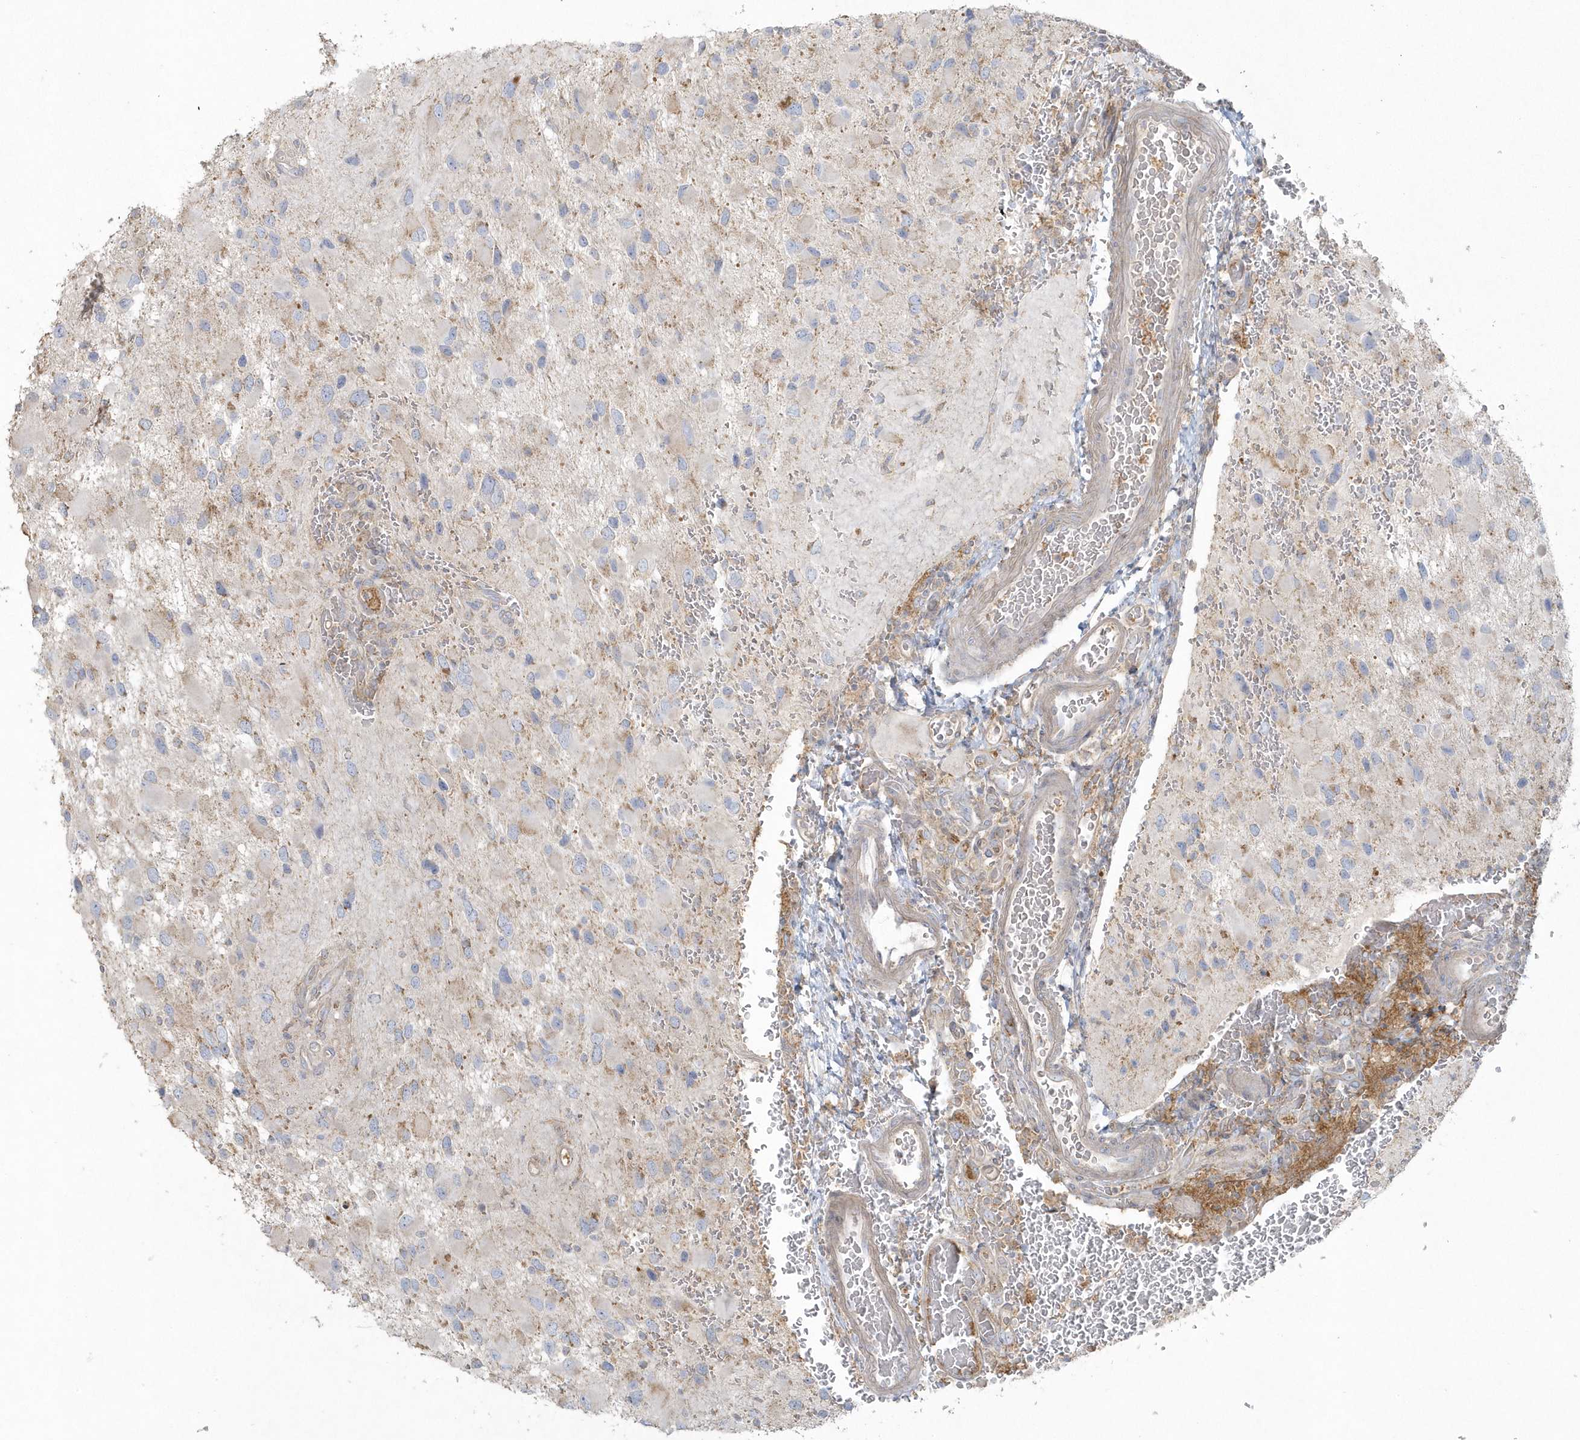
{"staining": {"intensity": "negative", "quantity": "none", "location": "none"}, "tissue": "glioma", "cell_type": "Tumor cells", "image_type": "cancer", "snomed": [{"axis": "morphology", "description": "Glioma, malignant, High grade"}, {"axis": "topography", "description": "Brain"}], "caption": "Glioma was stained to show a protein in brown. There is no significant expression in tumor cells.", "gene": "BLTP3A", "patient": {"sex": "male", "age": 53}}